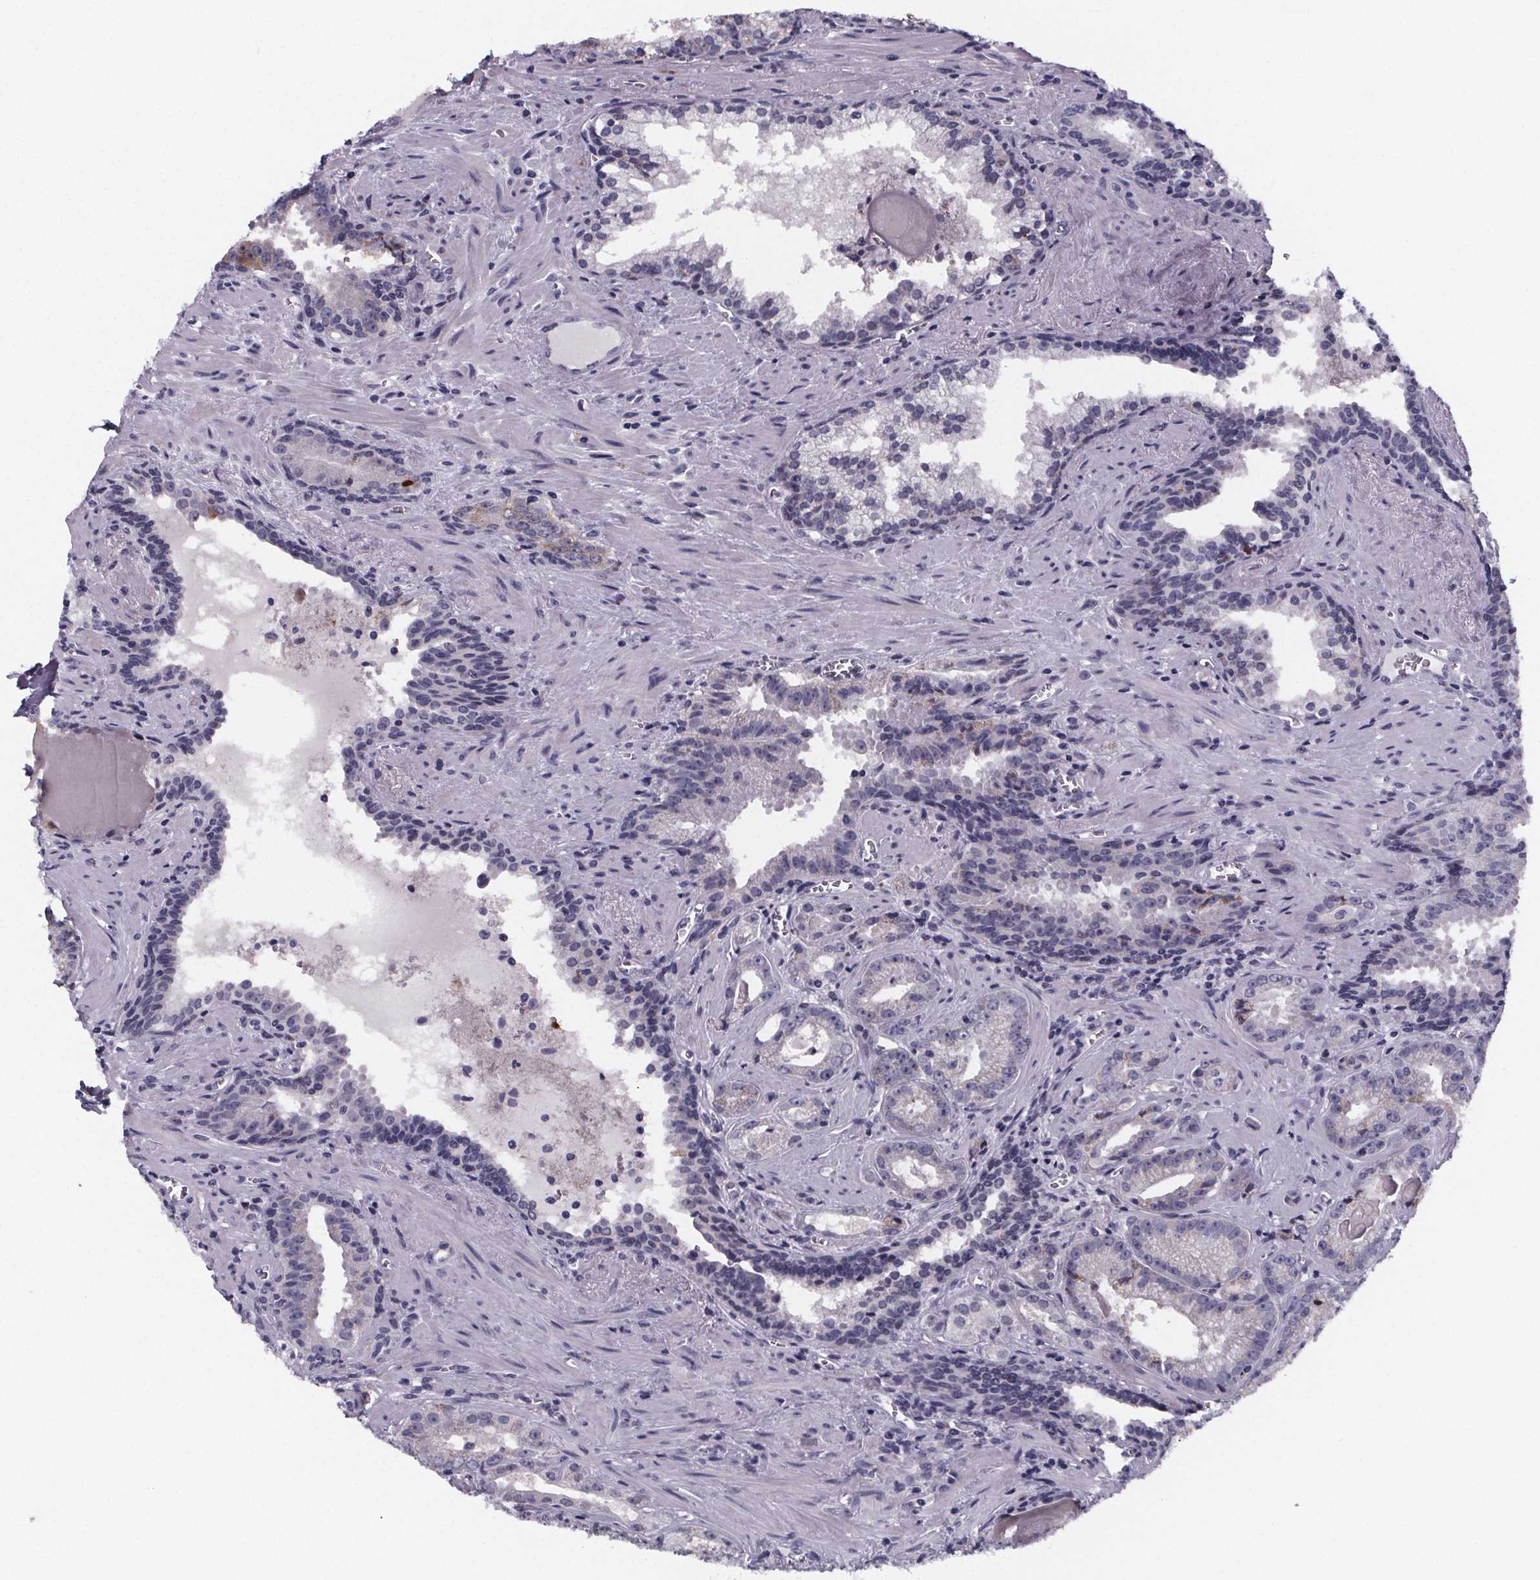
{"staining": {"intensity": "negative", "quantity": "none", "location": "none"}, "tissue": "prostate cancer", "cell_type": "Tumor cells", "image_type": "cancer", "snomed": [{"axis": "morphology", "description": "Adenocarcinoma, High grade"}, {"axis": "topography", "description": "Prostate"}], "caption": "This is an IHC image of human prostate cancer. There is no expression in tumor cells.", "gene": "PAH", "patient": {"sex": "male", "age": 68}}